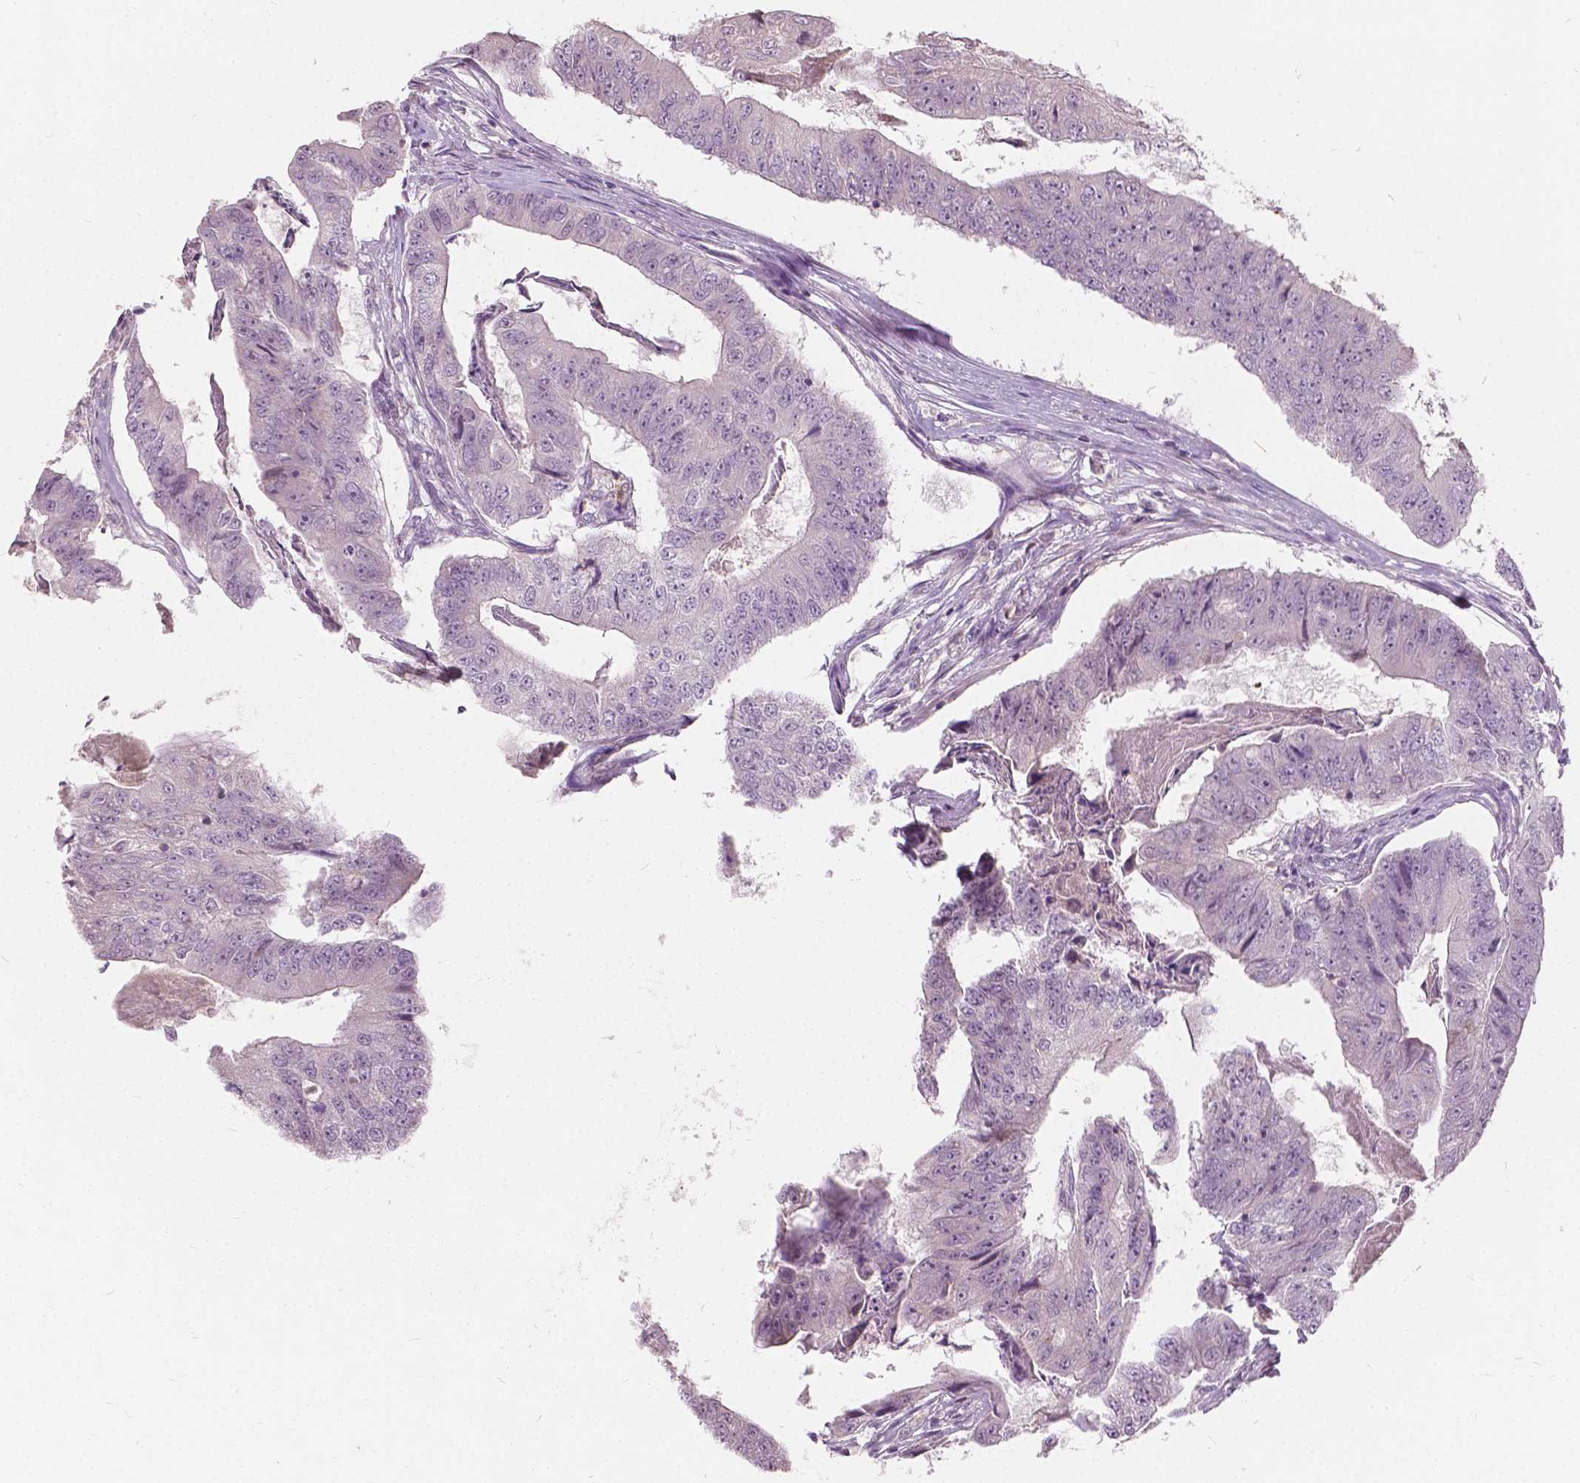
{"staining": {"intensity": "negative", "quantity": "none", "location": "none"}, "tissue": "colorectal cancer", "cell_type": "Tumor cells", "image_type": "cancer", "snomed": [{"axis": "morphology", "description": "Adenocarcinoma, NOS"}, {"axis": "topography", "description": "Colon"}], "caption": "DAB immunohistochemical staining of colorectal adenocarcinoma shows no significant staining in tumor cells. (DAB (3,3'-diaminobenzidine) immunohistochemistry (IHC) visualized using brightfield microscopy, high magnification).", "gene": "DLX6", "patient": {"sex": "female", "age": 67}}